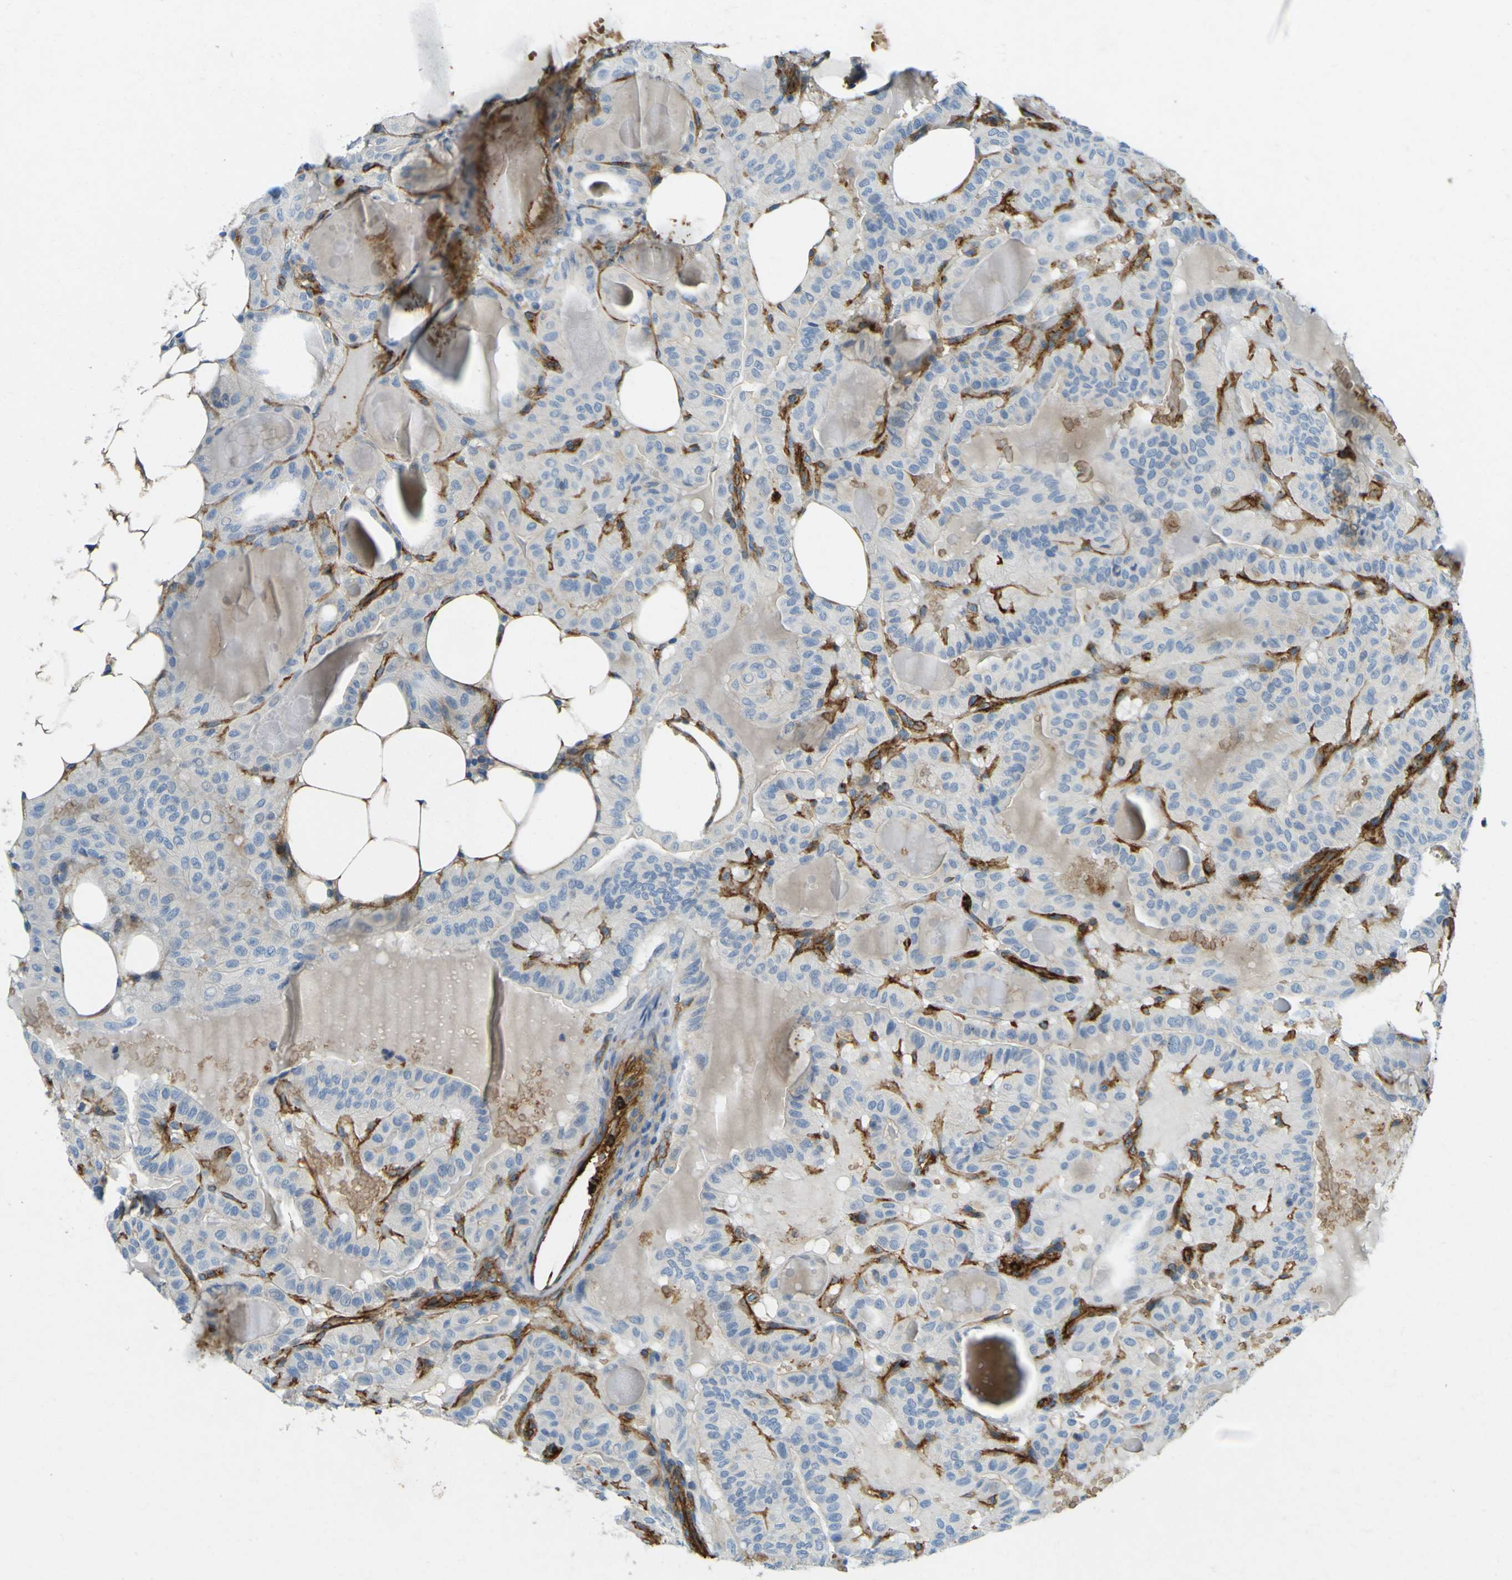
{"staining": {"intensity": "moderate", "quantity": "<25%", "location": "cytoplasmic/membranous"}, "tissue": "thyroid cancer", "cell_type": "Tumor cells", "image_type": "cancer", "snomed": [{"axis": "morphology", "description": "Papillary adenocarcinoma, NOS"}, {"axis": "topography", "description": "Thyroid gland"}], "caption": "IHC of thyroid papillary adenocarcinoma demonstrates low levels of moderate cytoplasmic/membranous staining in about <25% of tumor cells.", "gene": "PLXDC1", "patient": {"sex": "male", "age": 77}}